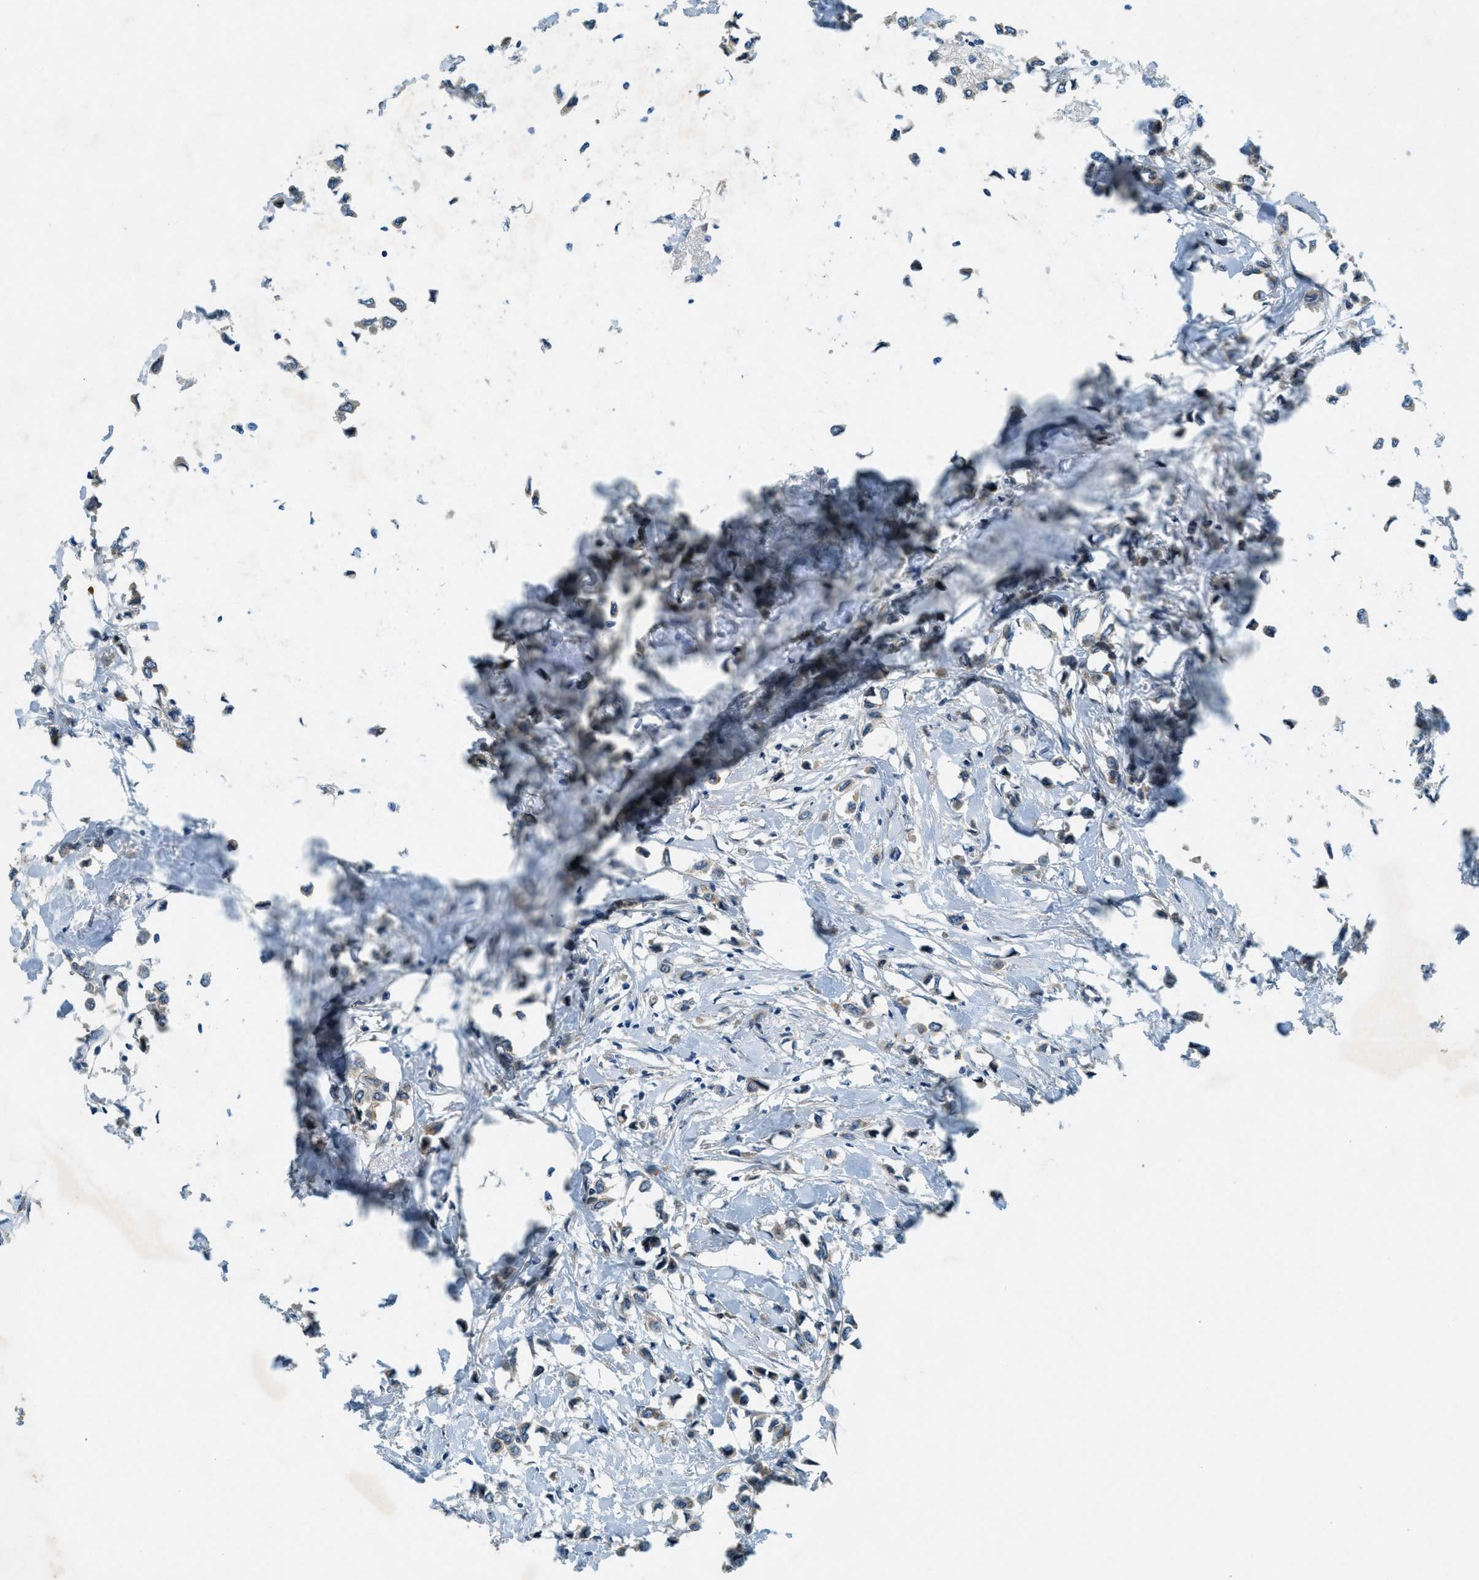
{"staining": {"intensity": "weak", "quantity": "25%-75%", "location": "cytoplasmic/membranous"}, "tissue": "breast cancer", "cell_type": "Tumor cells", "image_type": "cancer", "snomed": [{"axis": "morphology", "description": "Lobular carcinoma"}, {"axis": "topography", "description": "Breast"}], "caption": "Protein positivity by immunohistochemistry shows weak cytoplasmic/membranous expression in approximately 25%-75% of tumor cells in breast cancer (lobular carcinoma). The staining was performed using DAB (3,3'-diaminobenzidine) to visualize the protein expression in brown, while the nuclei were stained in blue with hematoxylin (Magnification: 20x).", "gene": "SNX14", "patient": {"sex": "female", "age": 51}}